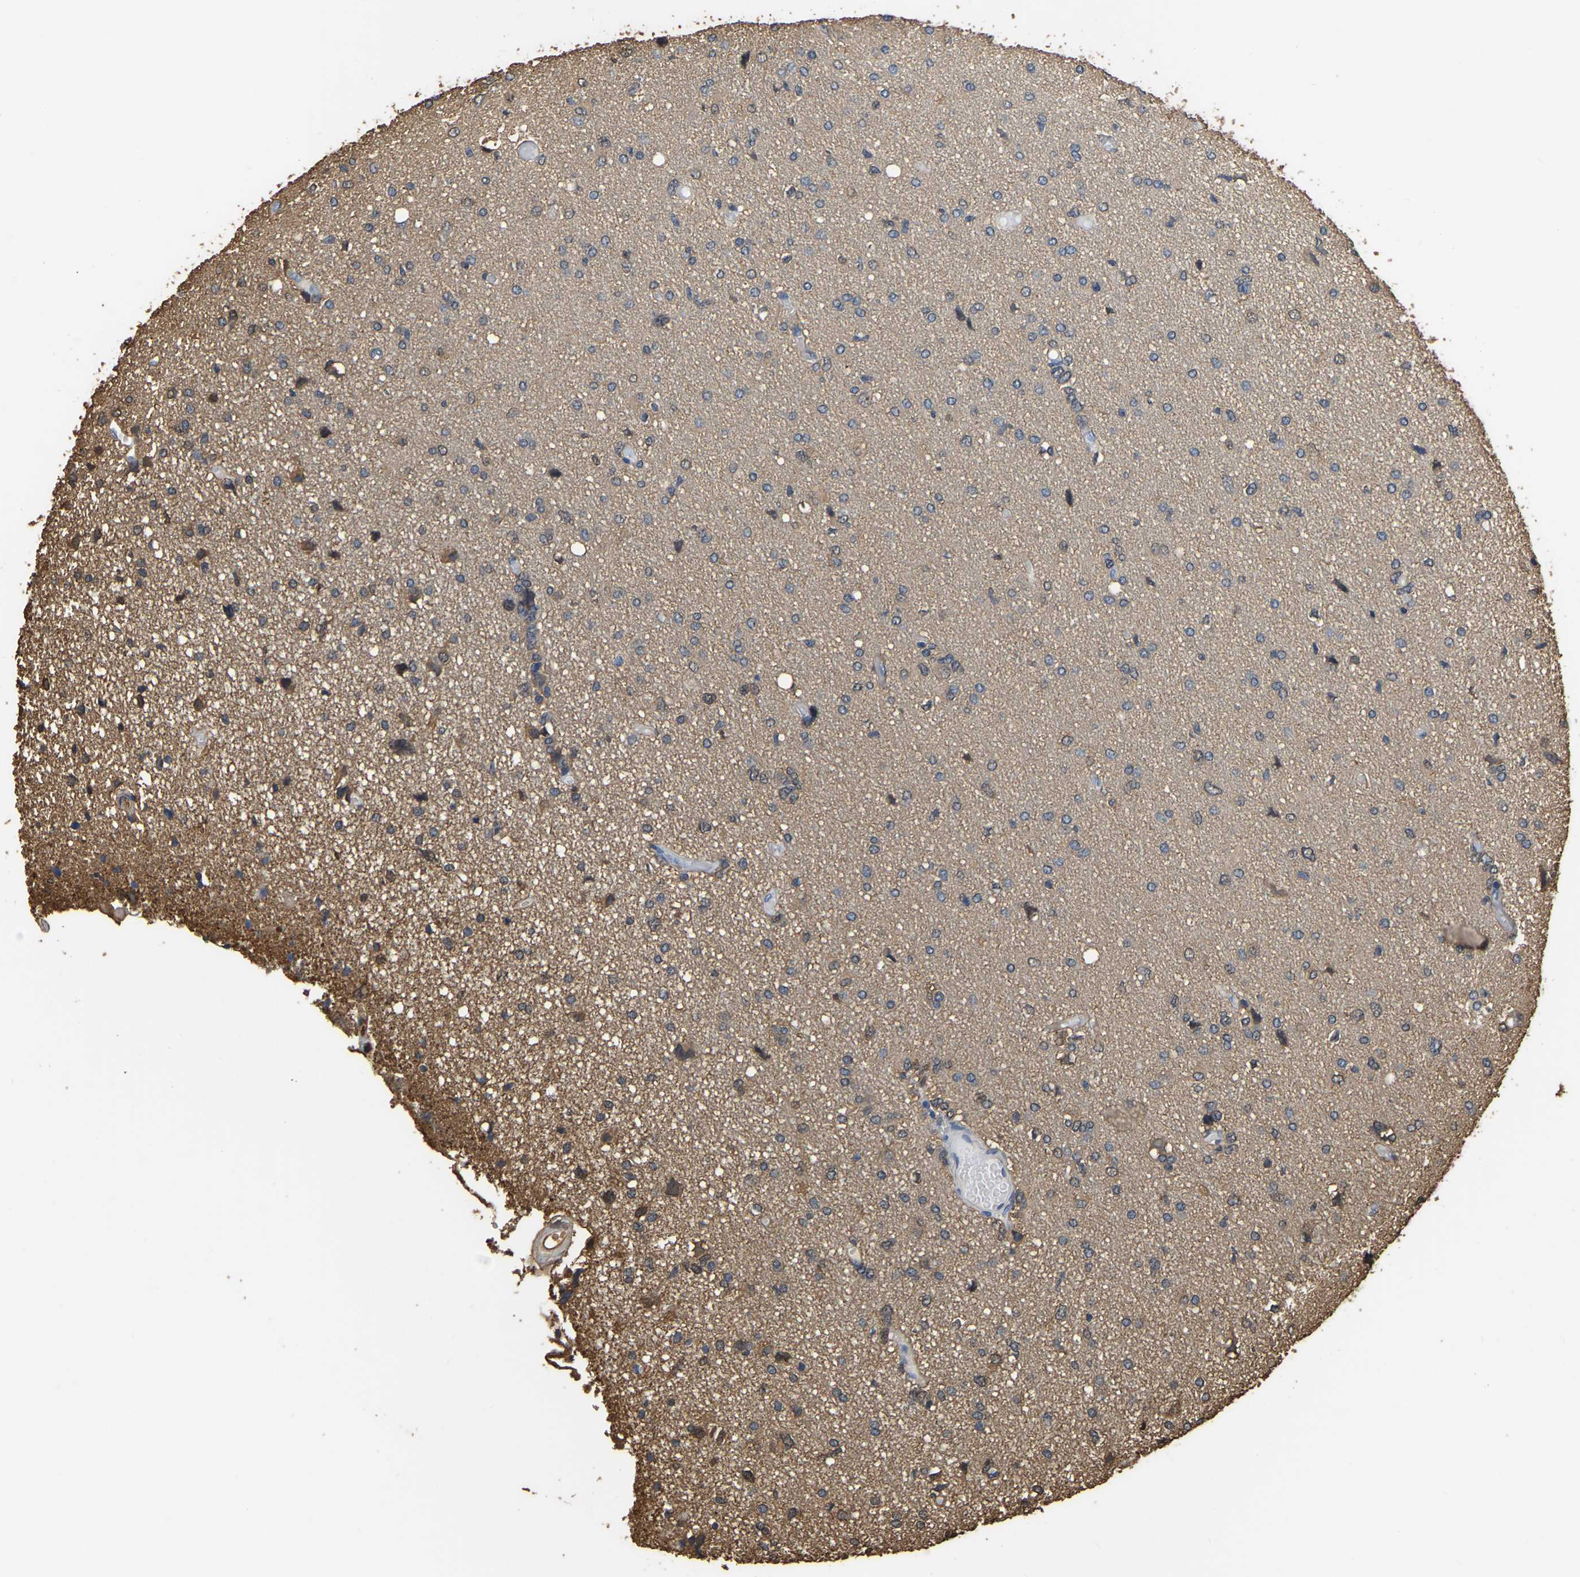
{"staining": {"intensity": "weak", "quantity": "<25%", "location": "cytoplasmic/membranous"}, "tissue": "glioma", "cell_type": "Tumor cells", "image_type": "cancer", "snomed": [{"axis": "morphology", "description": "Glioma, malignant, High grade"}, {"axis": "topography", "description": "Brain"}], "caption": "Immunohistochemistry (IHC) micrograph of human glioma stained for a protein (brown), which displays no expression in tumor cells.", "gene": "LDHB", "patient": {"sex": "female", "age": 59}}